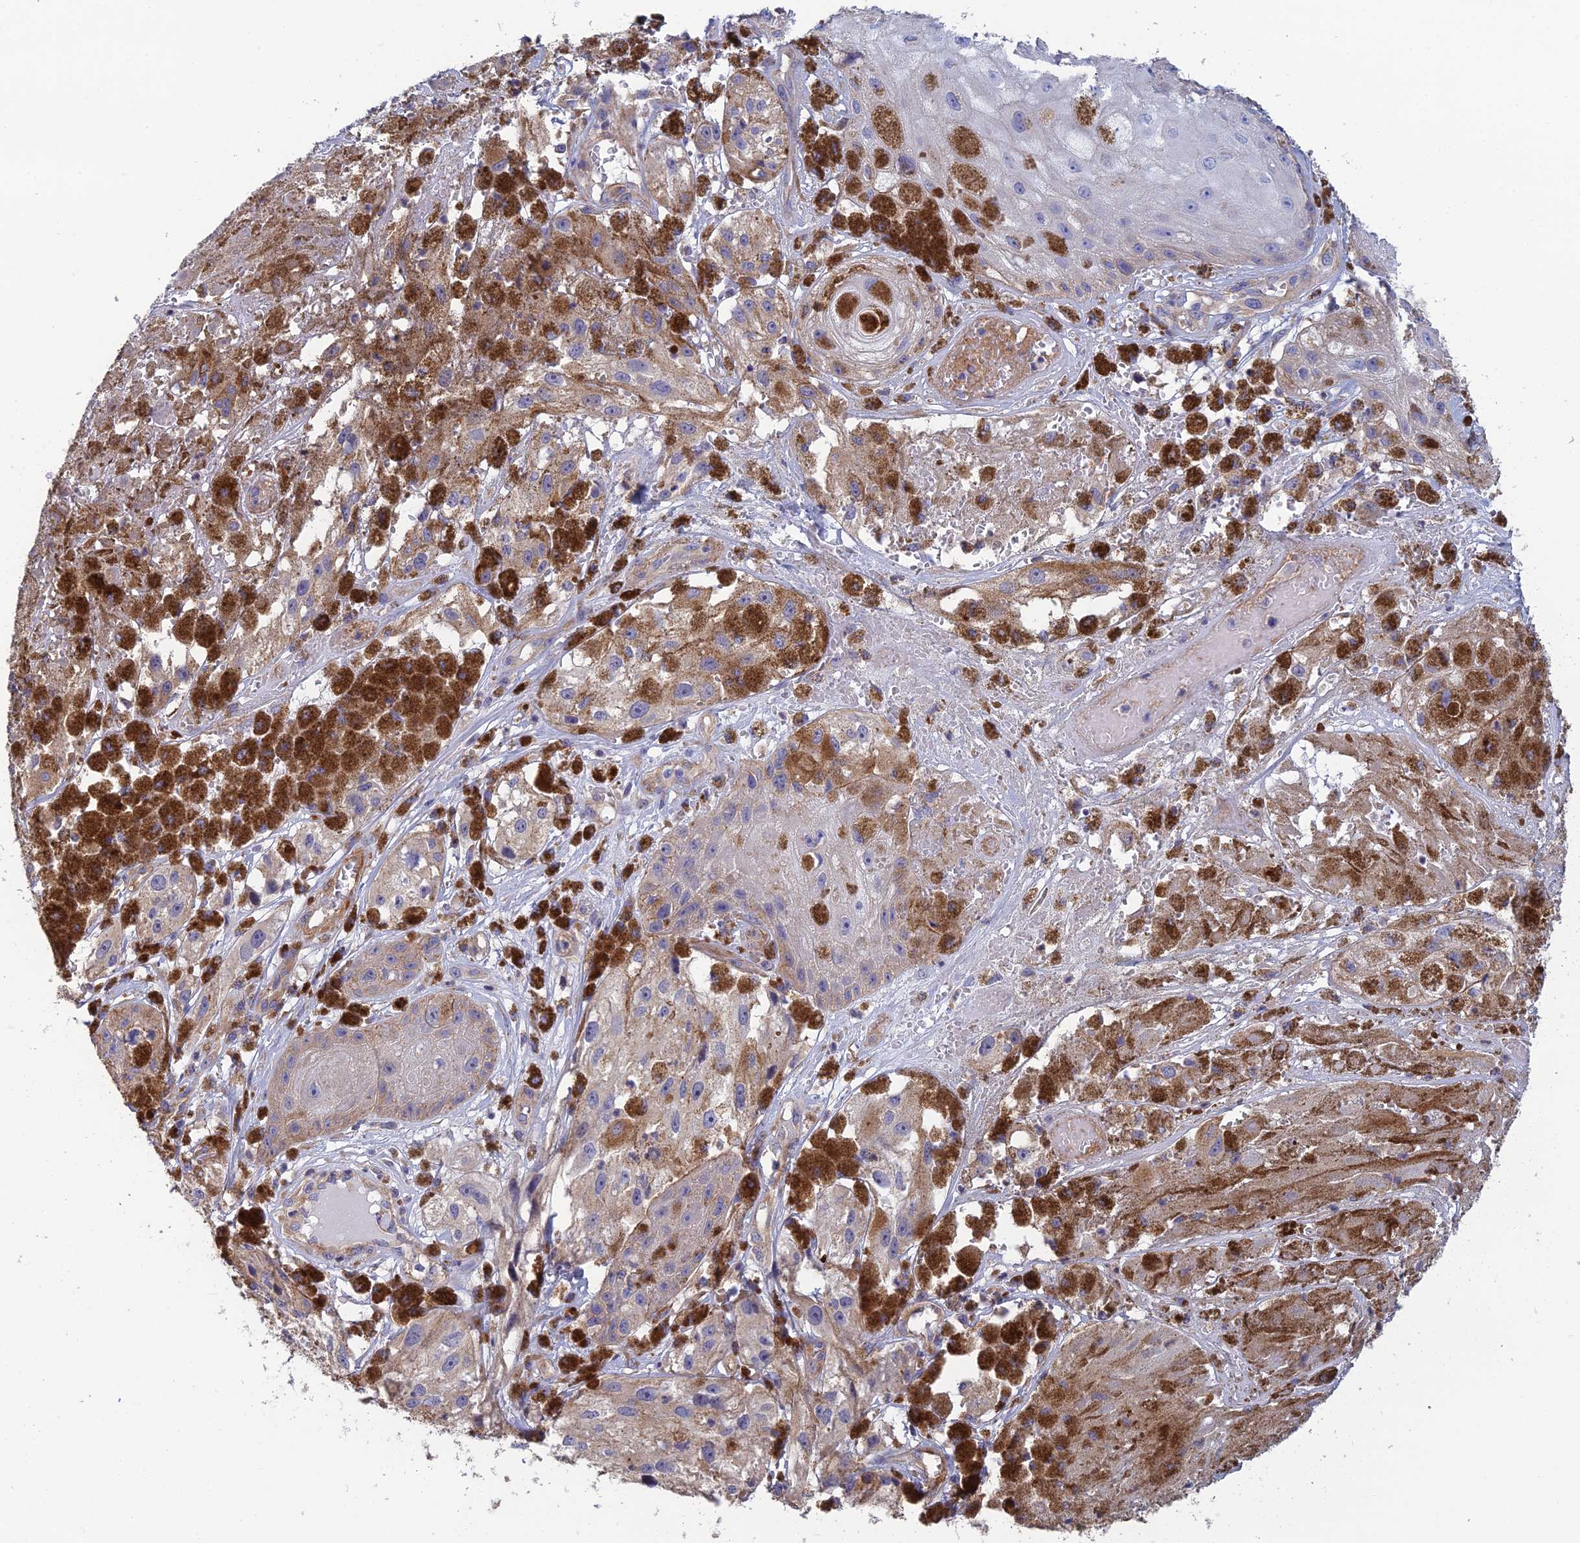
{"staining": {"intensity": "negative", "quantity": "none", "location": "none"}, "tissue": "melanoma", "cell_type": "Tumor cells", "image_type": "cancer", "snomed": [{"axis": "morphology", "description": "Malignant melanoma, NOS"}, {"axis": "topography", "description": "Skin"}], "caption": "High power microscopy histopathology image of an immunohistochemistry (IHC) micrograph of melanoma, revealing no significant positivity in tumor cells.", "gene": "PCDHA5", "patient": {"sex": "male", "age": 88}}